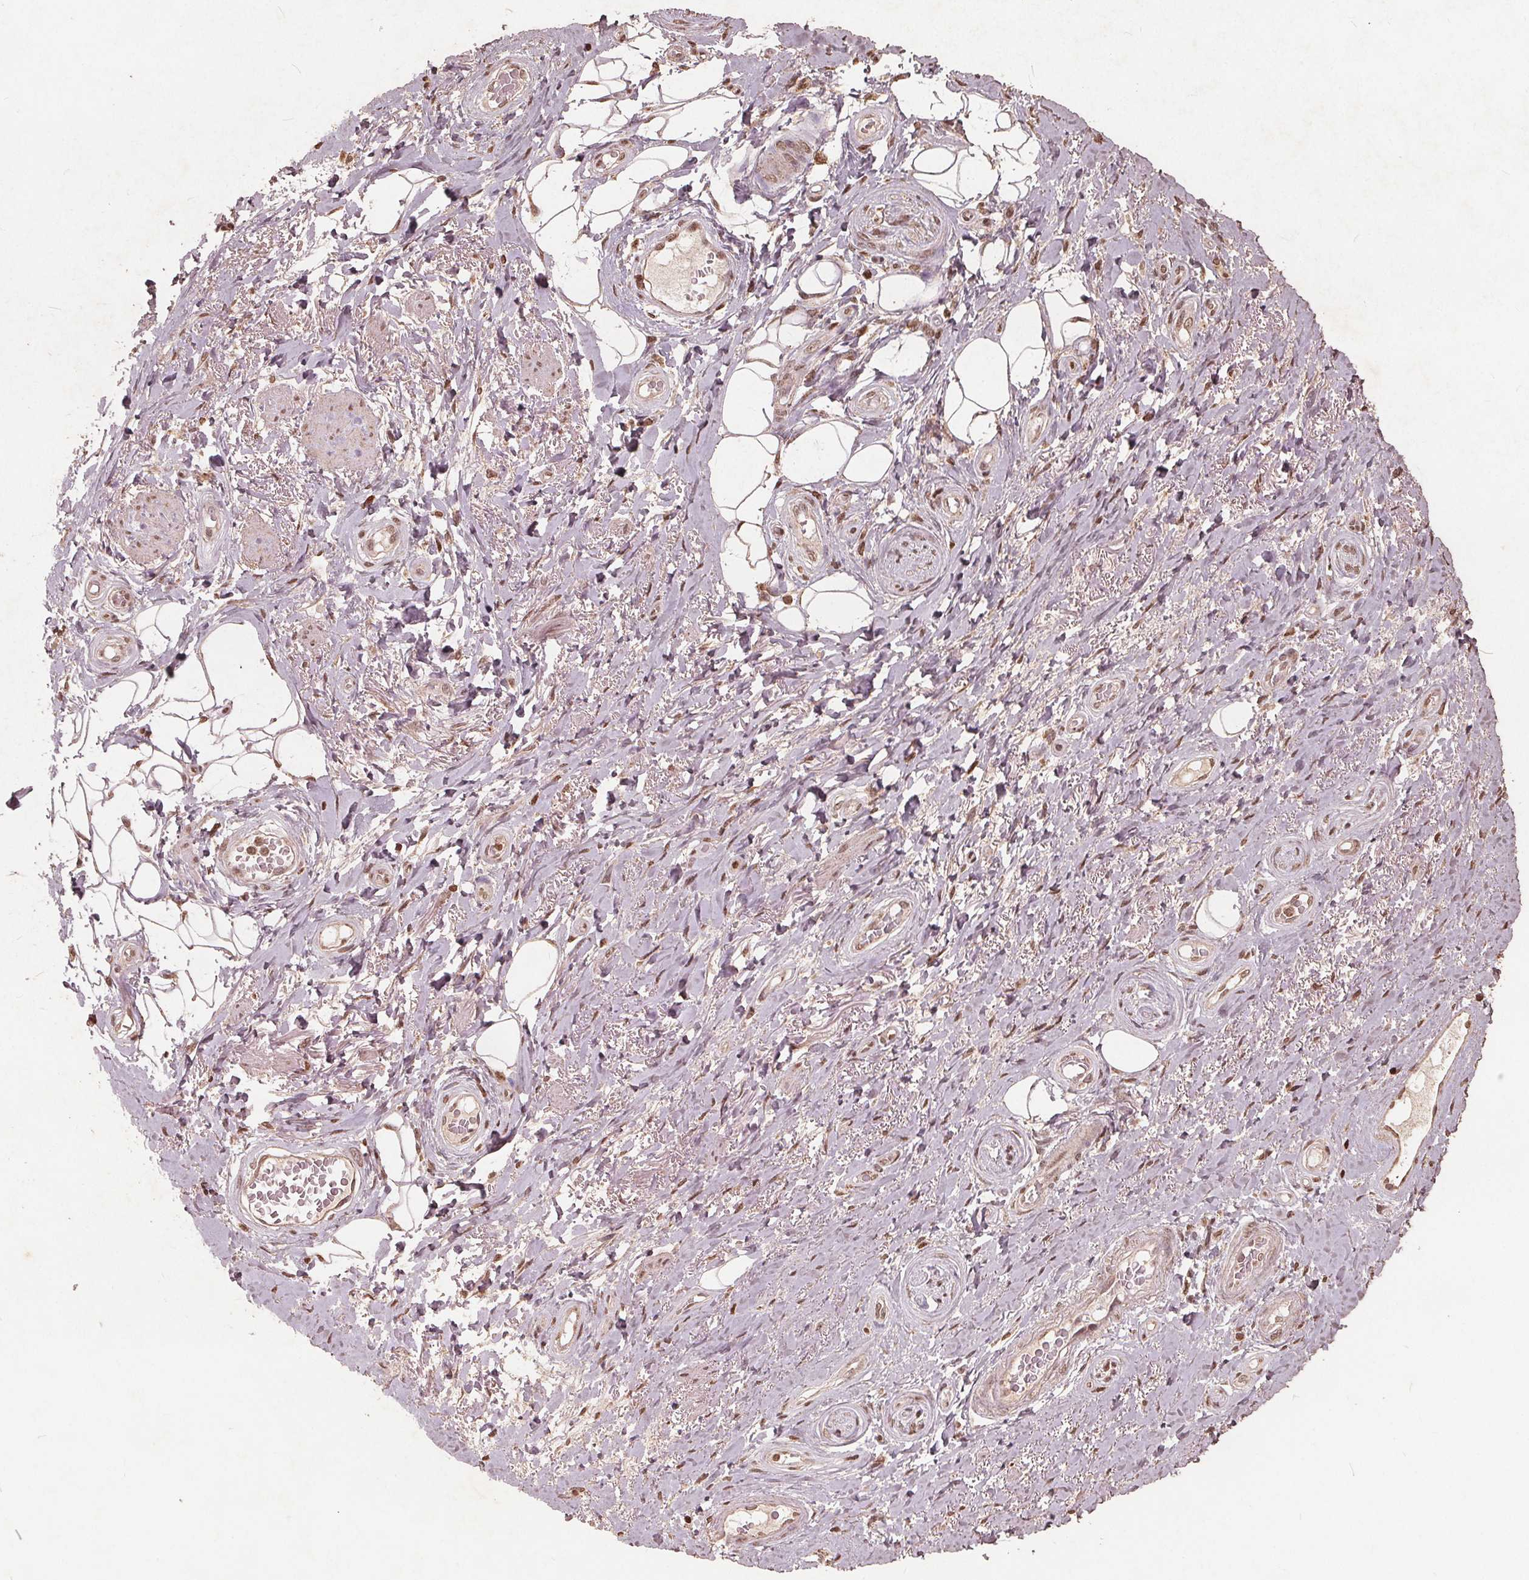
{"staining": {"intensity": "moderate", "quantity": "<25%", "location": "nuclear"}, "tissue": "adipose tissue", "cell_type": "Adipocytes", "image_type": "normal", "snomed": [{"axis": "morphology", "description": "Normal tissue, NOS"}, {"axis": "topography", "description": "Anal"}, {"axis": "topography", "description": "Peripheral nerve tissue"}], "caption": "Protein staining by IHC demonstrates moderate nuclear positivity in about <25% of adipocytes in normal adipose tissue.", "gene": "DSG3", "patient": {"sex": "male", "age": 53}}